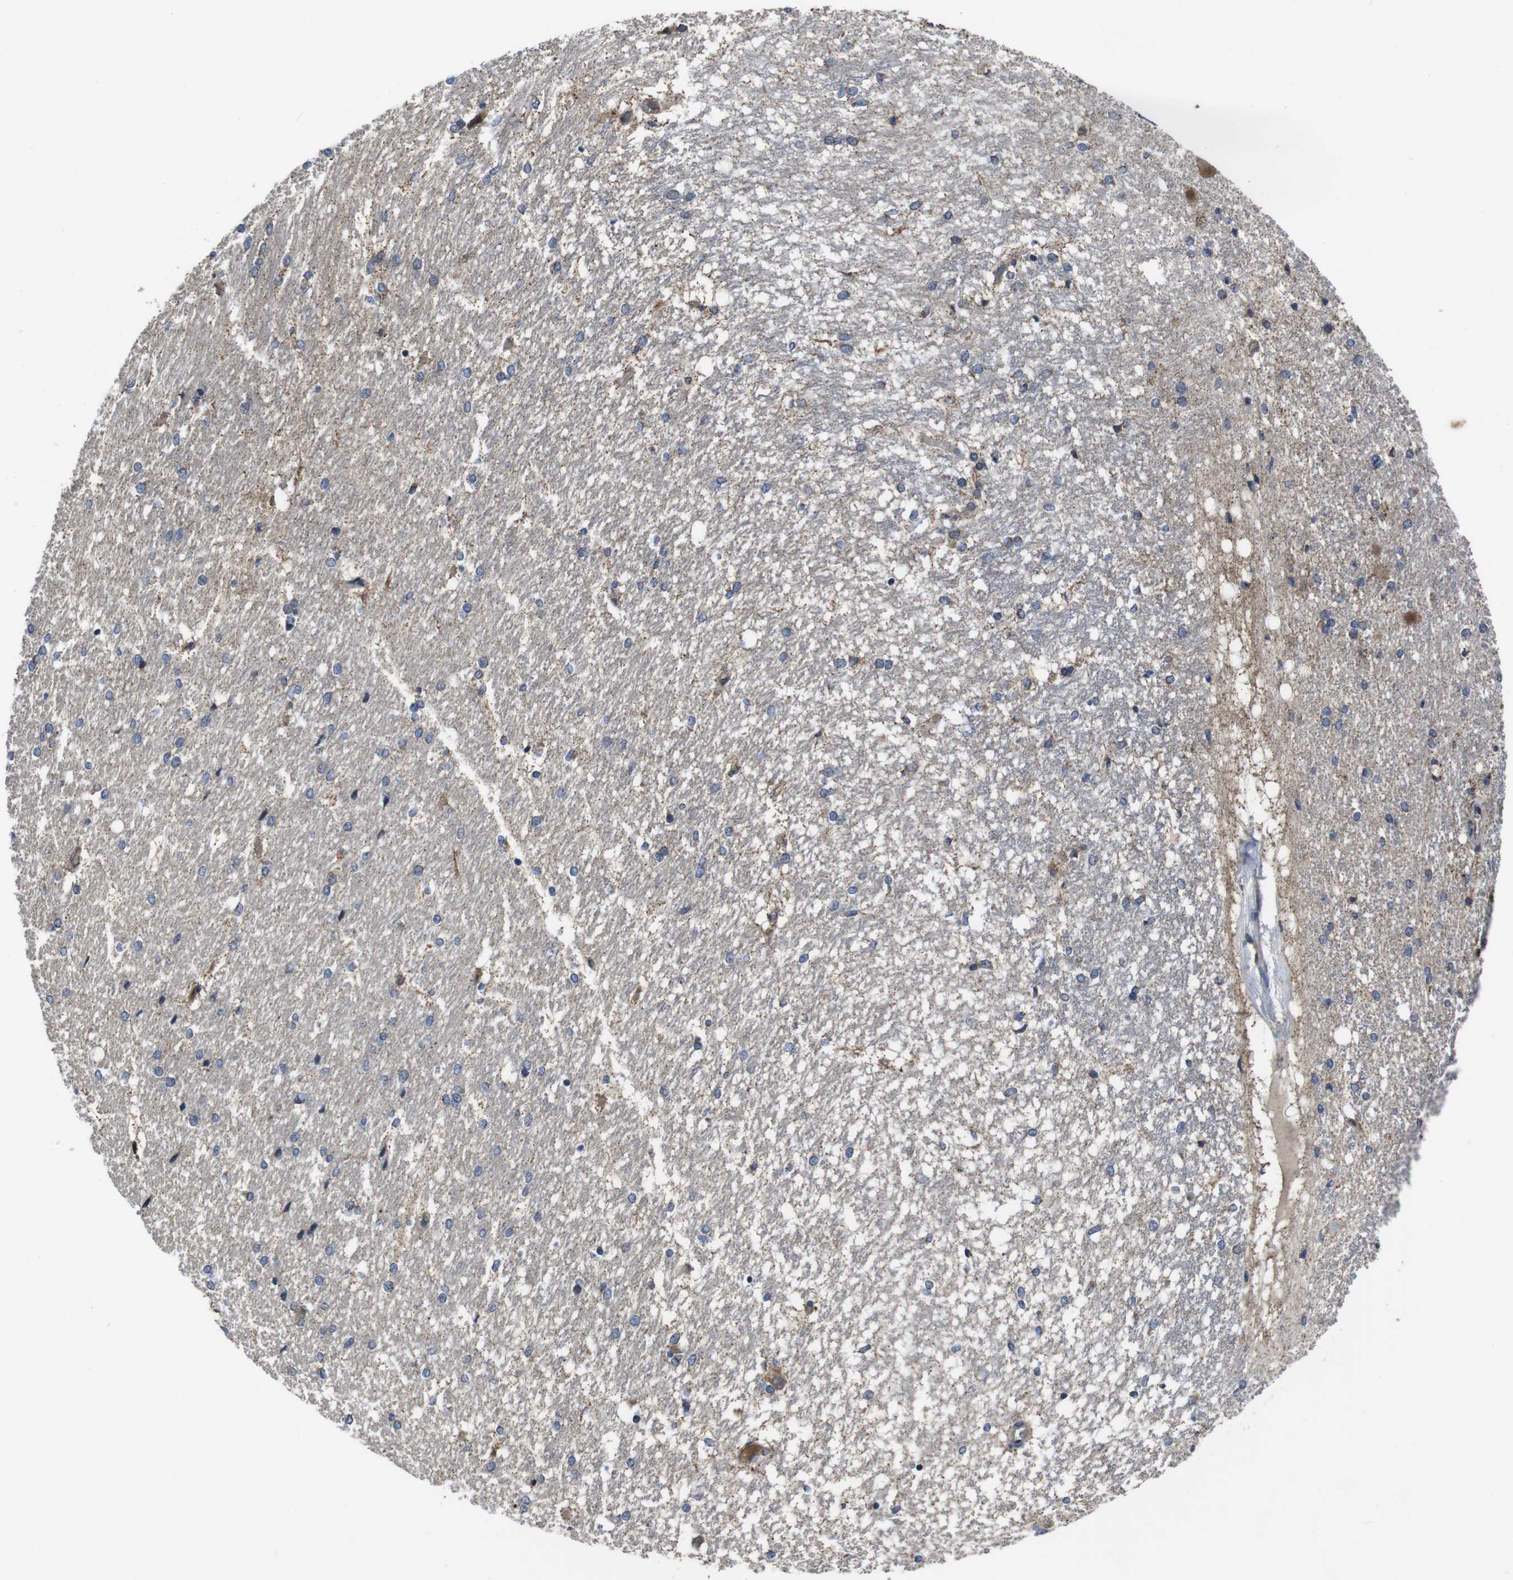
{"staining": {"intensity": "negative", "quantity": "none", "location": "none"}, "tissue": "hippocampus", "cell_type": "Glial cells", "image_type": "normal", "snomed": [{"axis": "morphology", "description": "Normal tissue, NOS"}, {"axis": "topography", "description": "Hippocampus"}], "caption": "Immunohistochemistry photomicrograph of benign hippocampus stained for a protein (brown), which reveals no positivity in glial cells. (DAB immunohistochemistry visualized using brightfield microscopy, high magnification).", "gene": "CXCL11", "patient": {"sex": "female", "age": 19}}